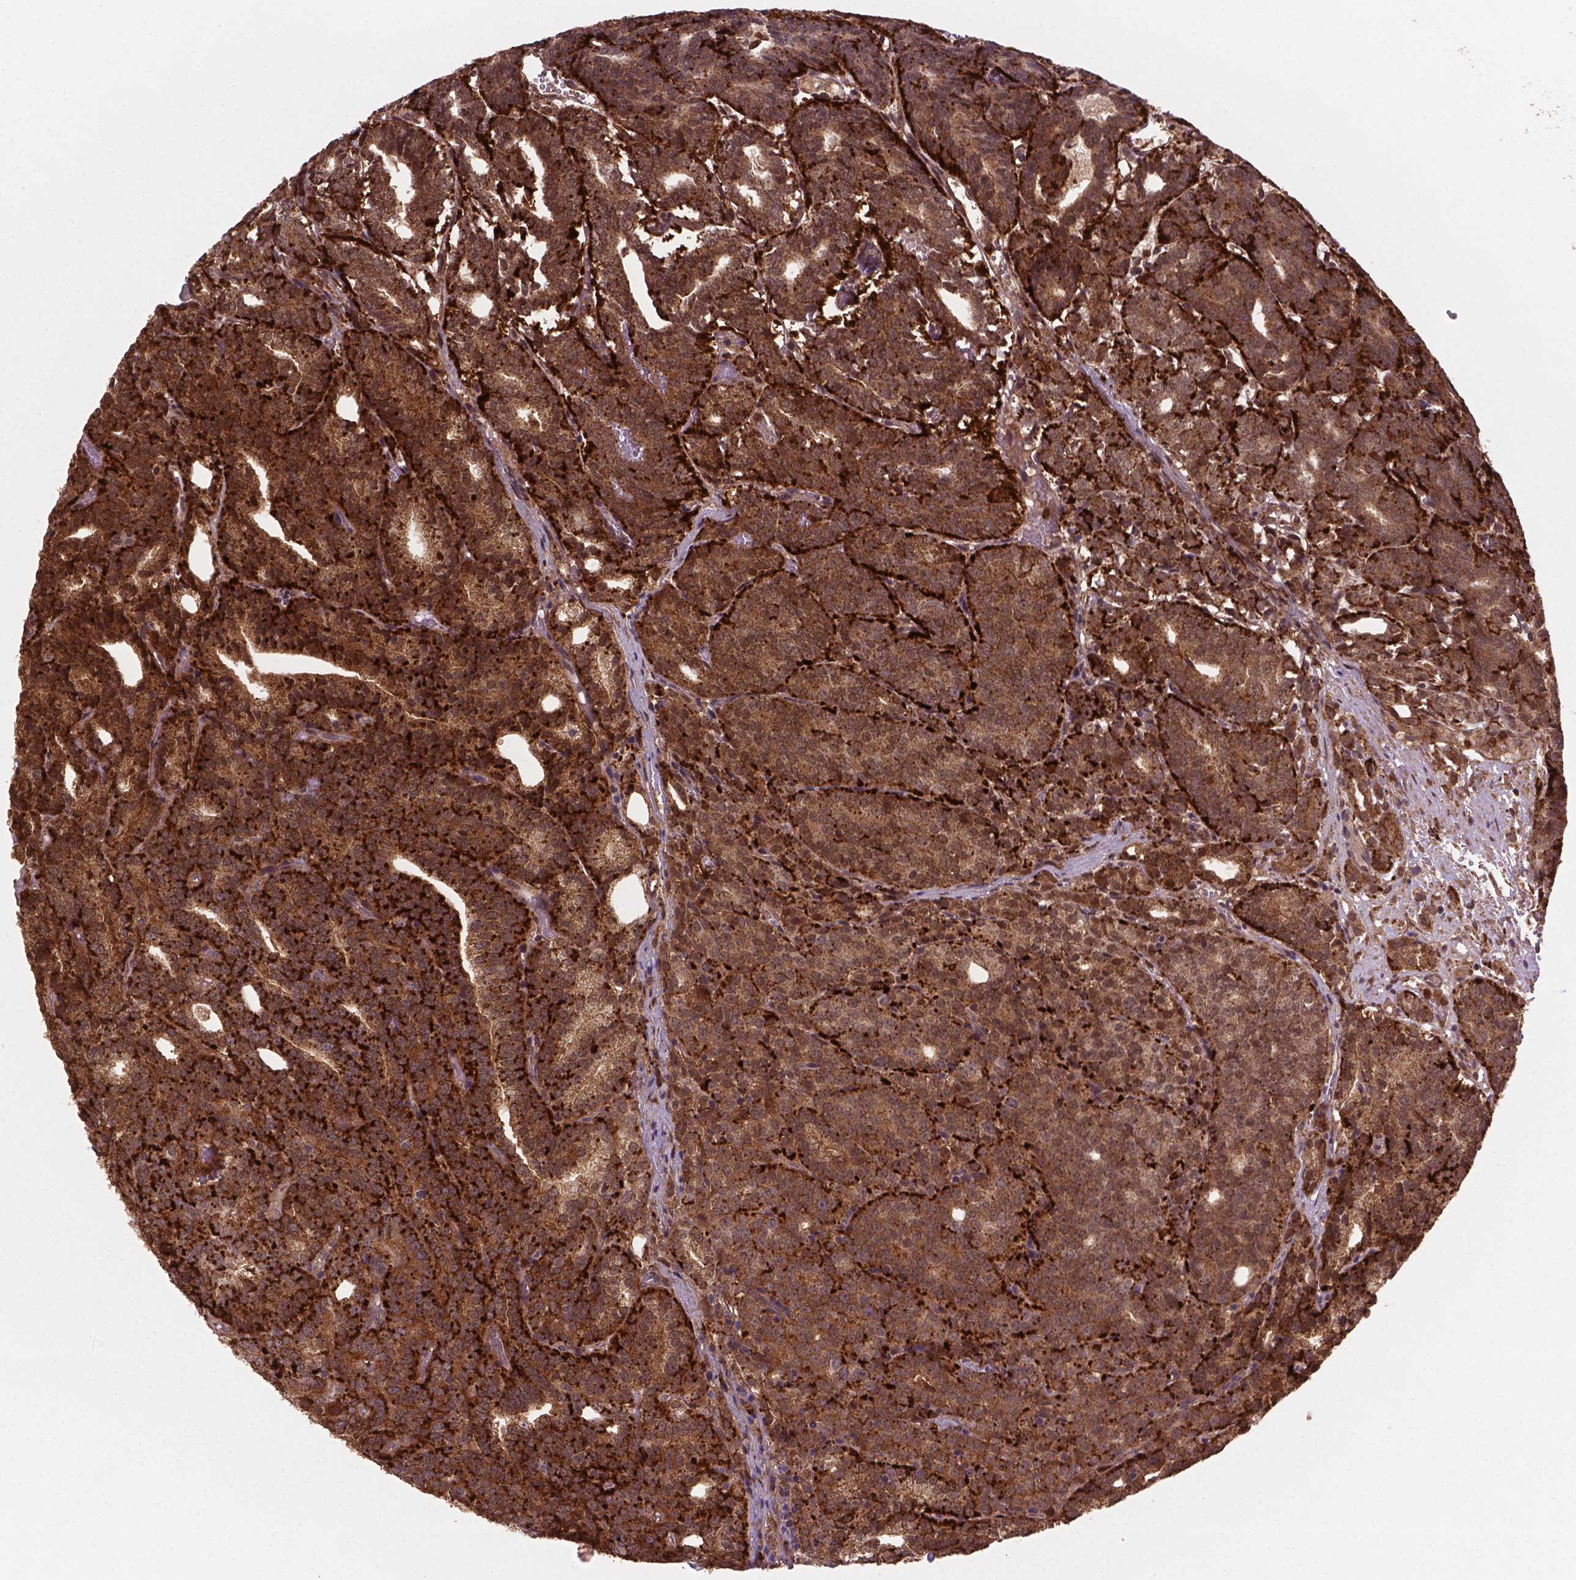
{"staining": {"intensity": "moderate", "quantity": ">75%", "location": "cytoplasmic/membranous,nuclear"}, "tissue": "prostate cancer", "cell_type": "Tumor cells", "image_type": "cancer", "snomed": [{"axis": "morphology", "description": "Adenocarcinoma, High grade"}, {"axis": "topography", "description": "Prostate"}], "caption": "Immunohistochemical staining of human prostate high-grade adenocarcinoma demonstrates medium levels of moderate cytoplasmic/membranous and nuclear positivity in approximately >75% of tumor cells. The staining is performed using DAB brown chromogen to label protein expression. The nuclei are counter-stained blue using hematoxylin.", "gene": "PLIN3", "patient": {"sex": "male", "age": 53}}